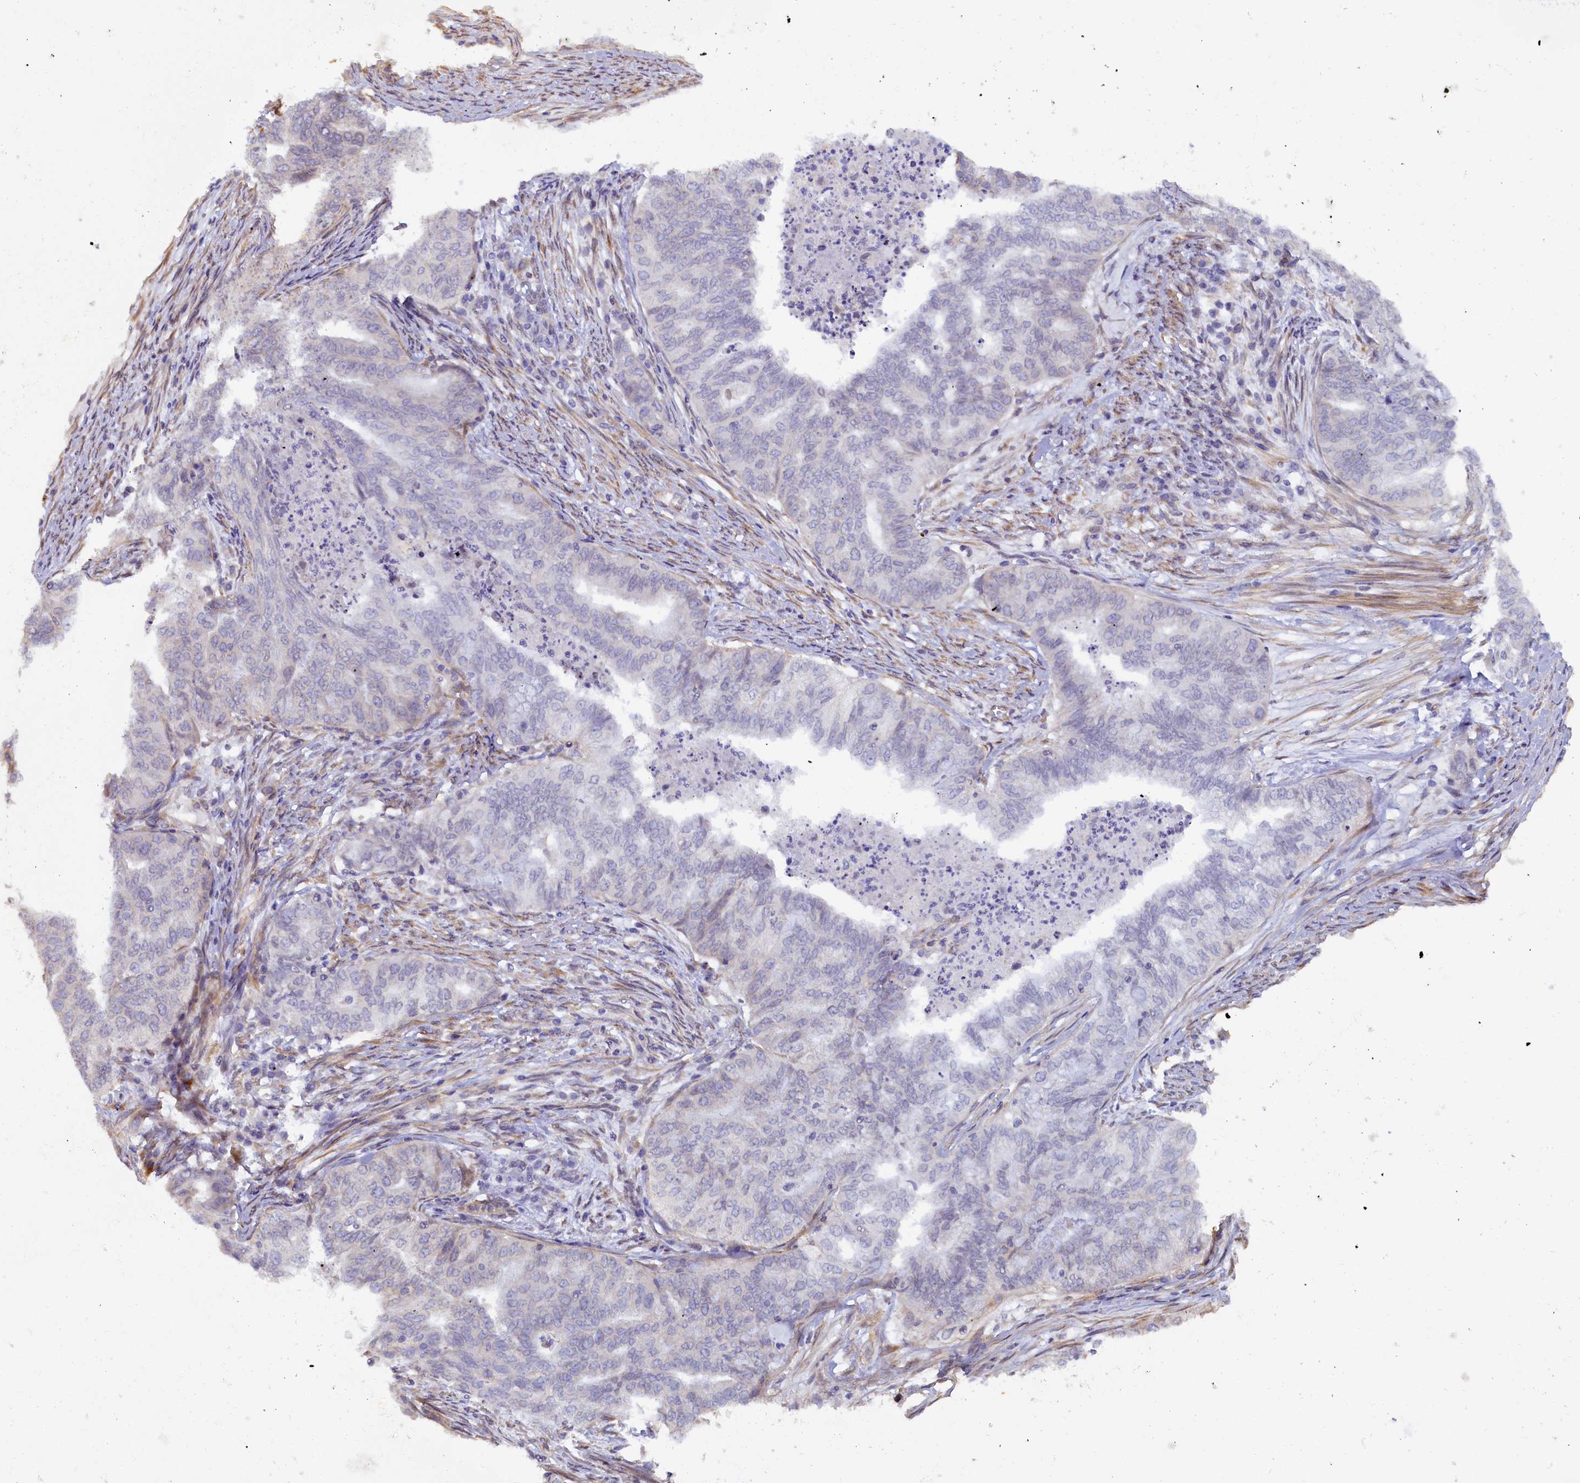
{"staining": {"intensity": "negative", "quantity": "none", "location": "none"}, "tissue": "endometrial cancer", "cell_type": "Tumor cells", "image_type": "cancer", "snomed": [{"axis": "morphology", "description": "Adenocarcinoma, NOS"}, {"axis": "topography", "description": "Endometrium"}], "caption": "A micrograph of endometrial cancer stained for a protein reveals no brown staining in tumor cells. The staining was performed using DAB (3,3'-diaminobenzidine) to visualize the protein expression in brown, while the nuclei were stained in blue with hematoxylin (Magnification: 20x).", "gene": "POGLUT3", "patient": {"sex": "female", "age": 79}}